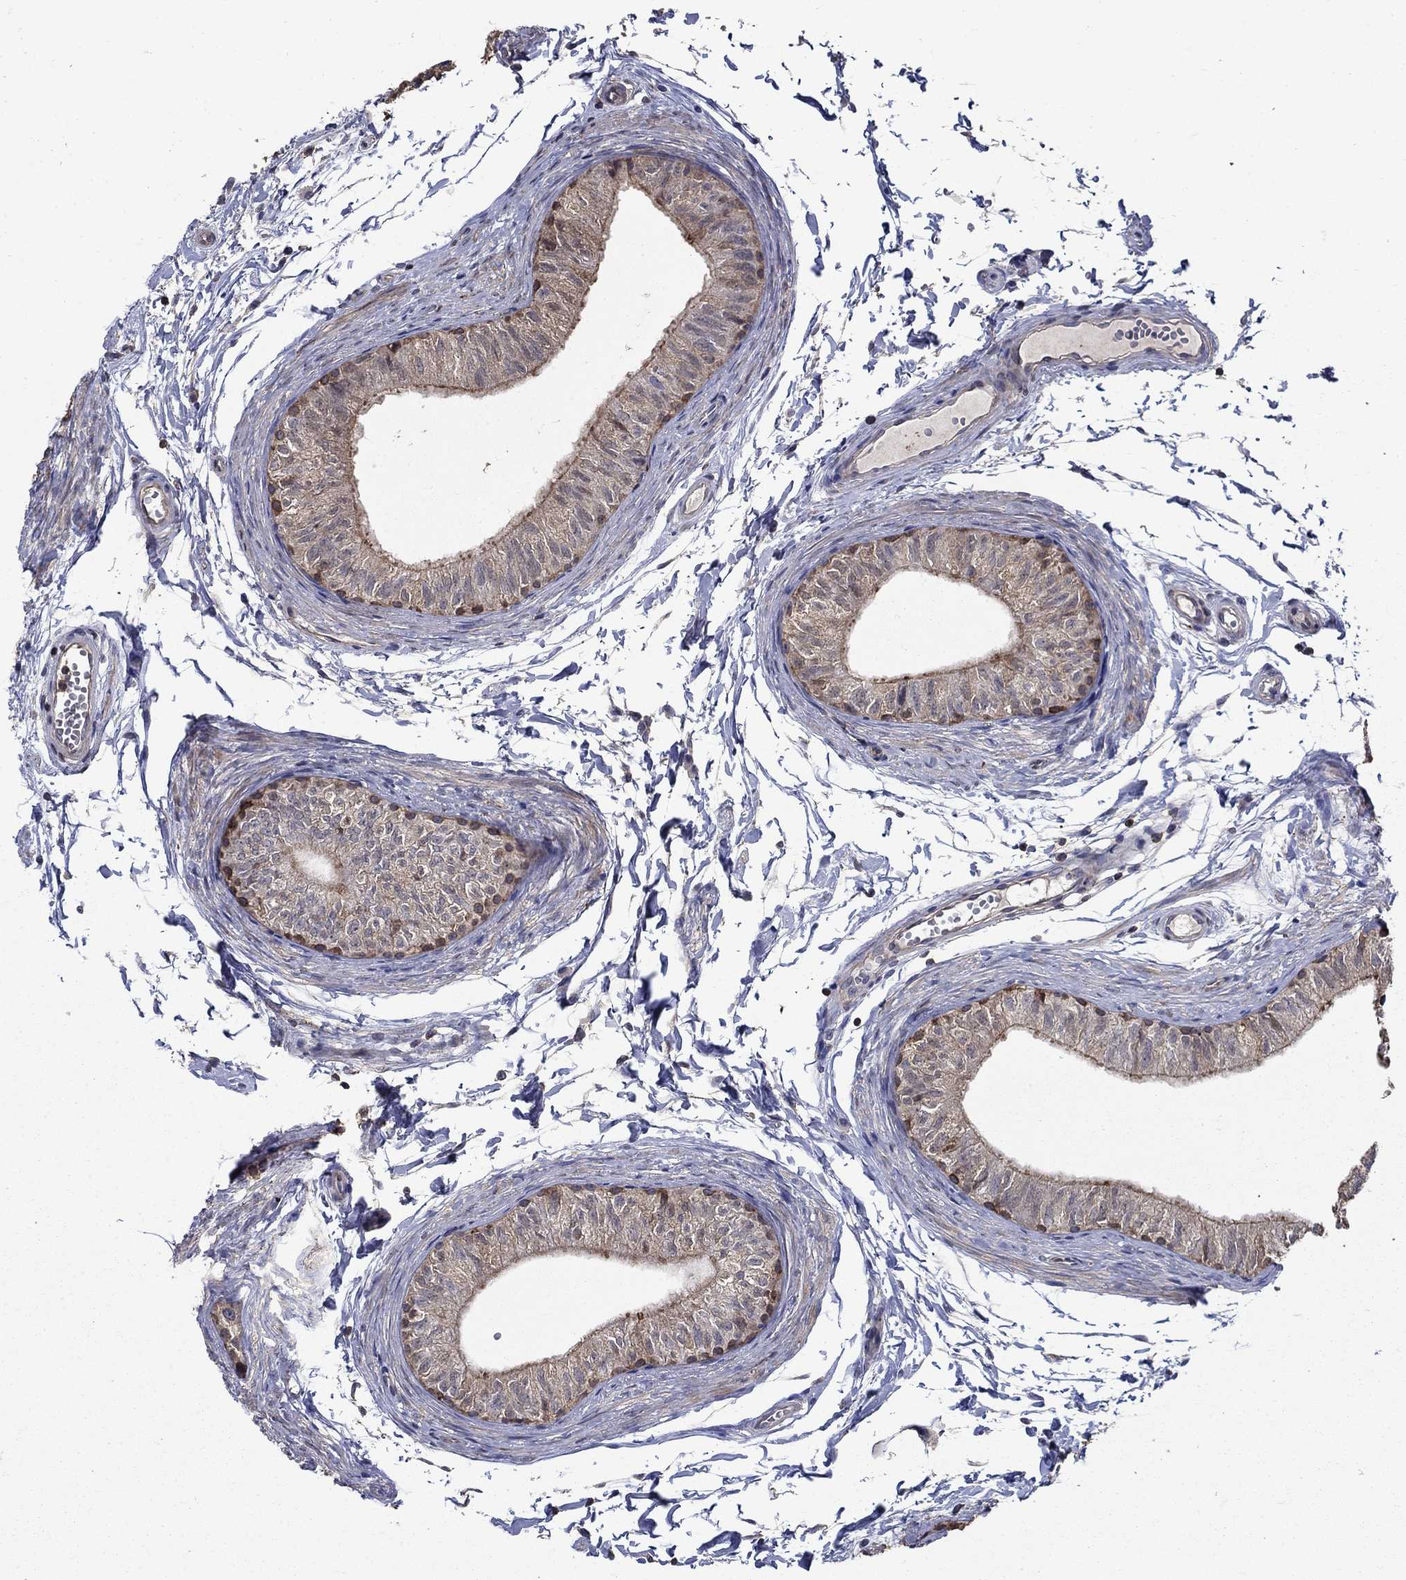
{"staining": {"intensity": "moderate", "quantity": "<25%", "location": "cytoplasmic/membranous"}, "tissue": "epididymis", "cell_type": "Glandular cells", "image_type": "normal", "snomed": [{"axis": "morphology", "description": "Normal tissue, NOS"}, {"axis": "topography", "description": "Epididymis"}], "caption": "Protein expression analysis of benign epididymis shows moderate cytoplasmic/membranous staining in approximately <25% of glandular cells. The protein is shown in brown color, while the nuclei are stained blue.", "gene": "DVL1", "patient": {"sex": "male", "age": 22}}